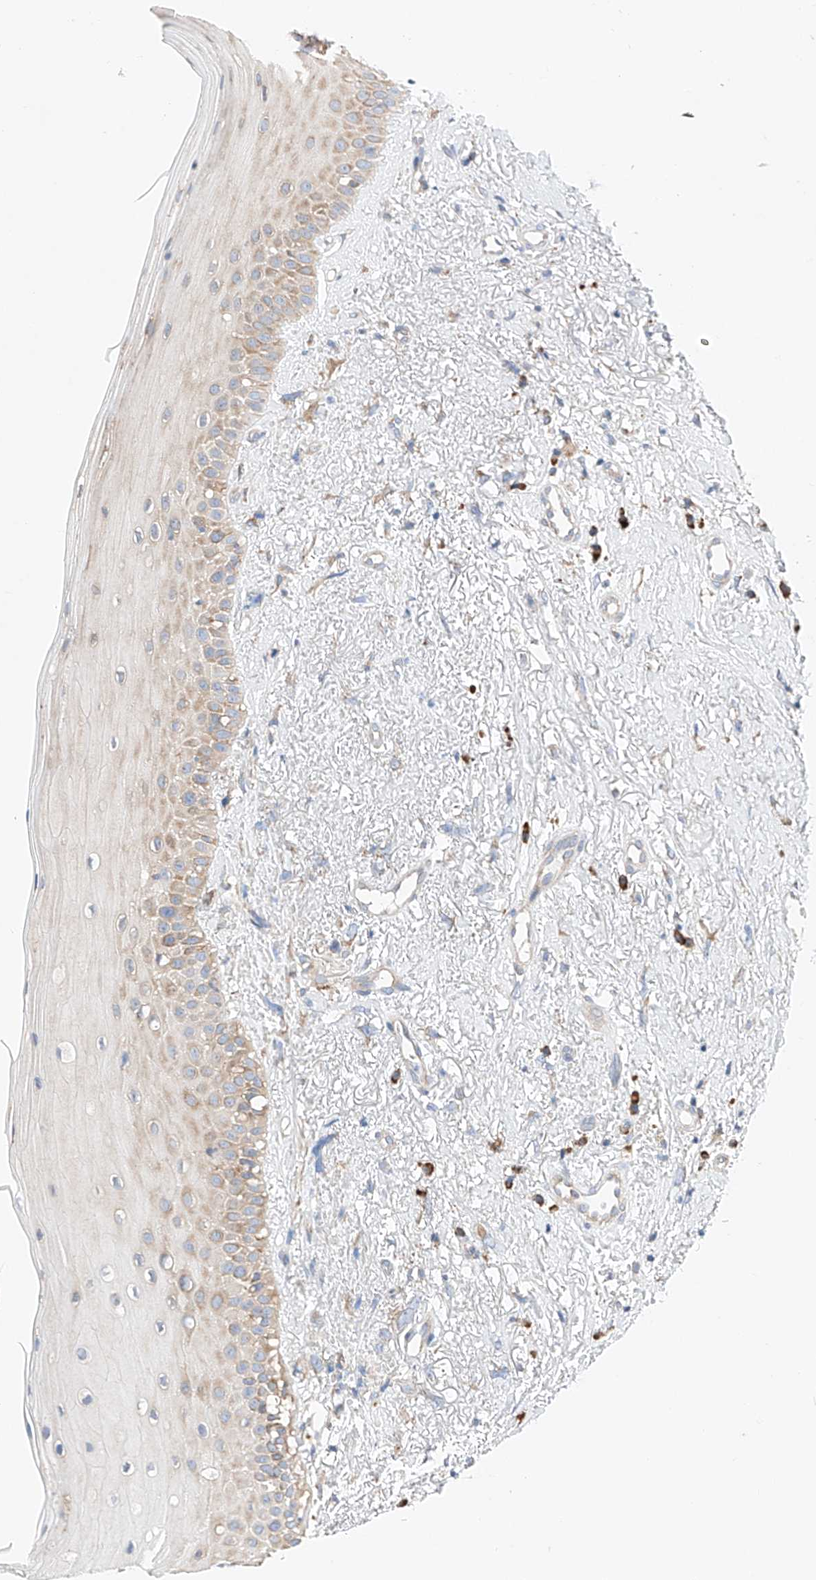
{"staining": {"intensity": "moderate", "quantity": ">75%", "location": "cytoplasmic/membranous"}, "tissue": "oral mucosa", "cell_type": "Squamous epithelial cells", "image_type": "normal", "snomed": [{"axis": "morphology", "description": "Normal tissue, NOS"}, {"axis": "topography", "description": "Oral tissue"}], "caption": "Immunohistochemical staining of benign human oral mucosa shows >75% levels of moderate cytoplasmic/membranous protein positivity in approximately >75% of squamous epithelial cells.", "gene": "CRELD1", "patient": {"sex": "female", "age": 63}}